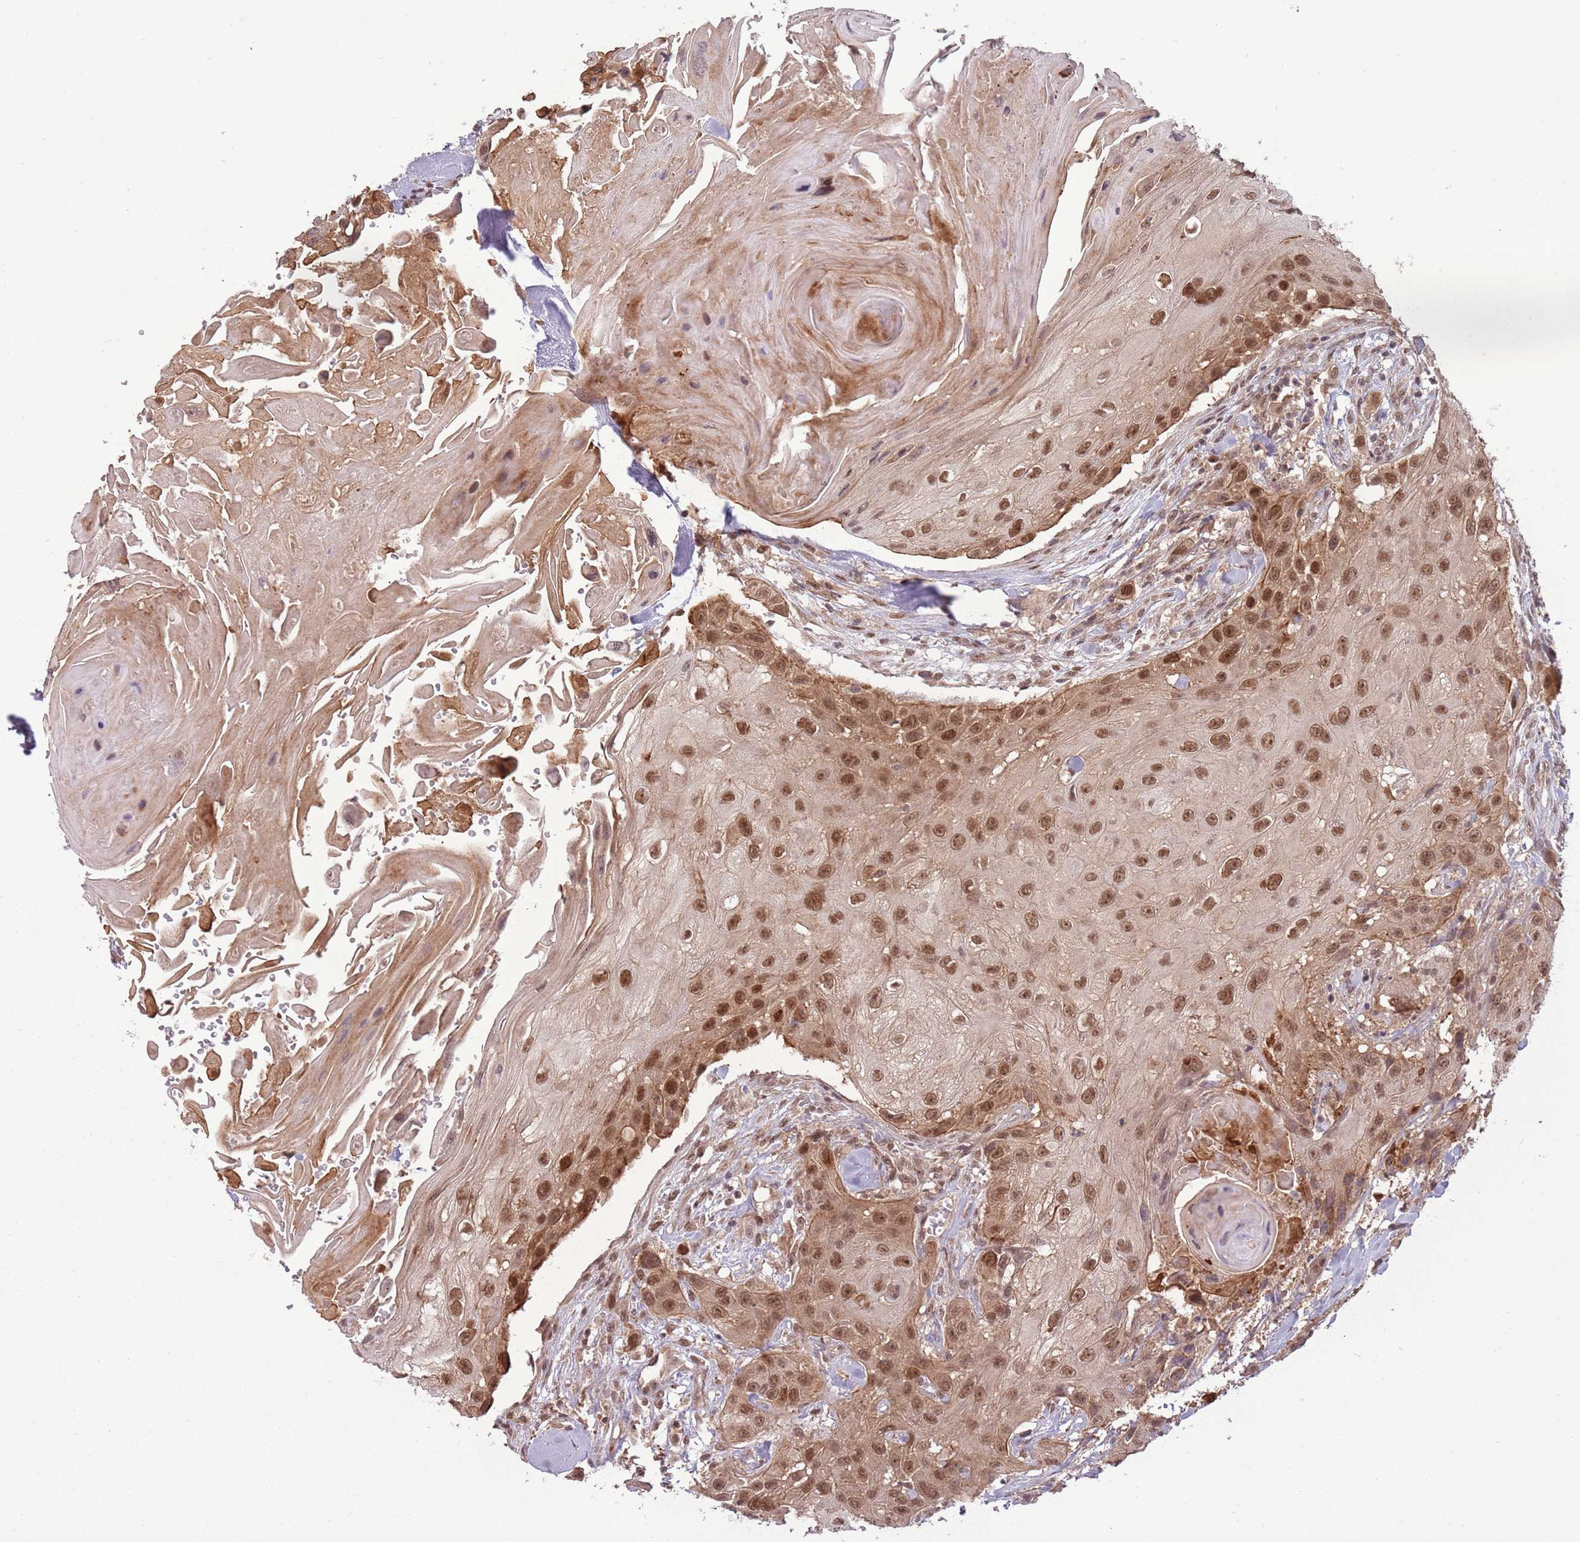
{"staining": {"intensity": "moderate", "quantity": ">75%", "location": "cytoplasmic/membranous,nuclear"}, "tissue": "head and neck cancer", "cell_type": "Tumor cells", "image_type": "cancer", "snomed": [{"axis": "morphology", "description": "Squamous cell carcinoma, NOS"}, {"axis": "topography", "description": "Head-Neck"}], "caption": "This histopathology image displays squamous cell carcinoma (head and neck) stained with immunohistochemistry (IHC) to label a protein in brown. The cytoplasmic/membranous and nuclear of tumor cells show moderate positivity for the protein. Nuclei are counter-stained blue.", "gene": "ADAMTS3", "patient": {"sex": "male", "age": 81}}